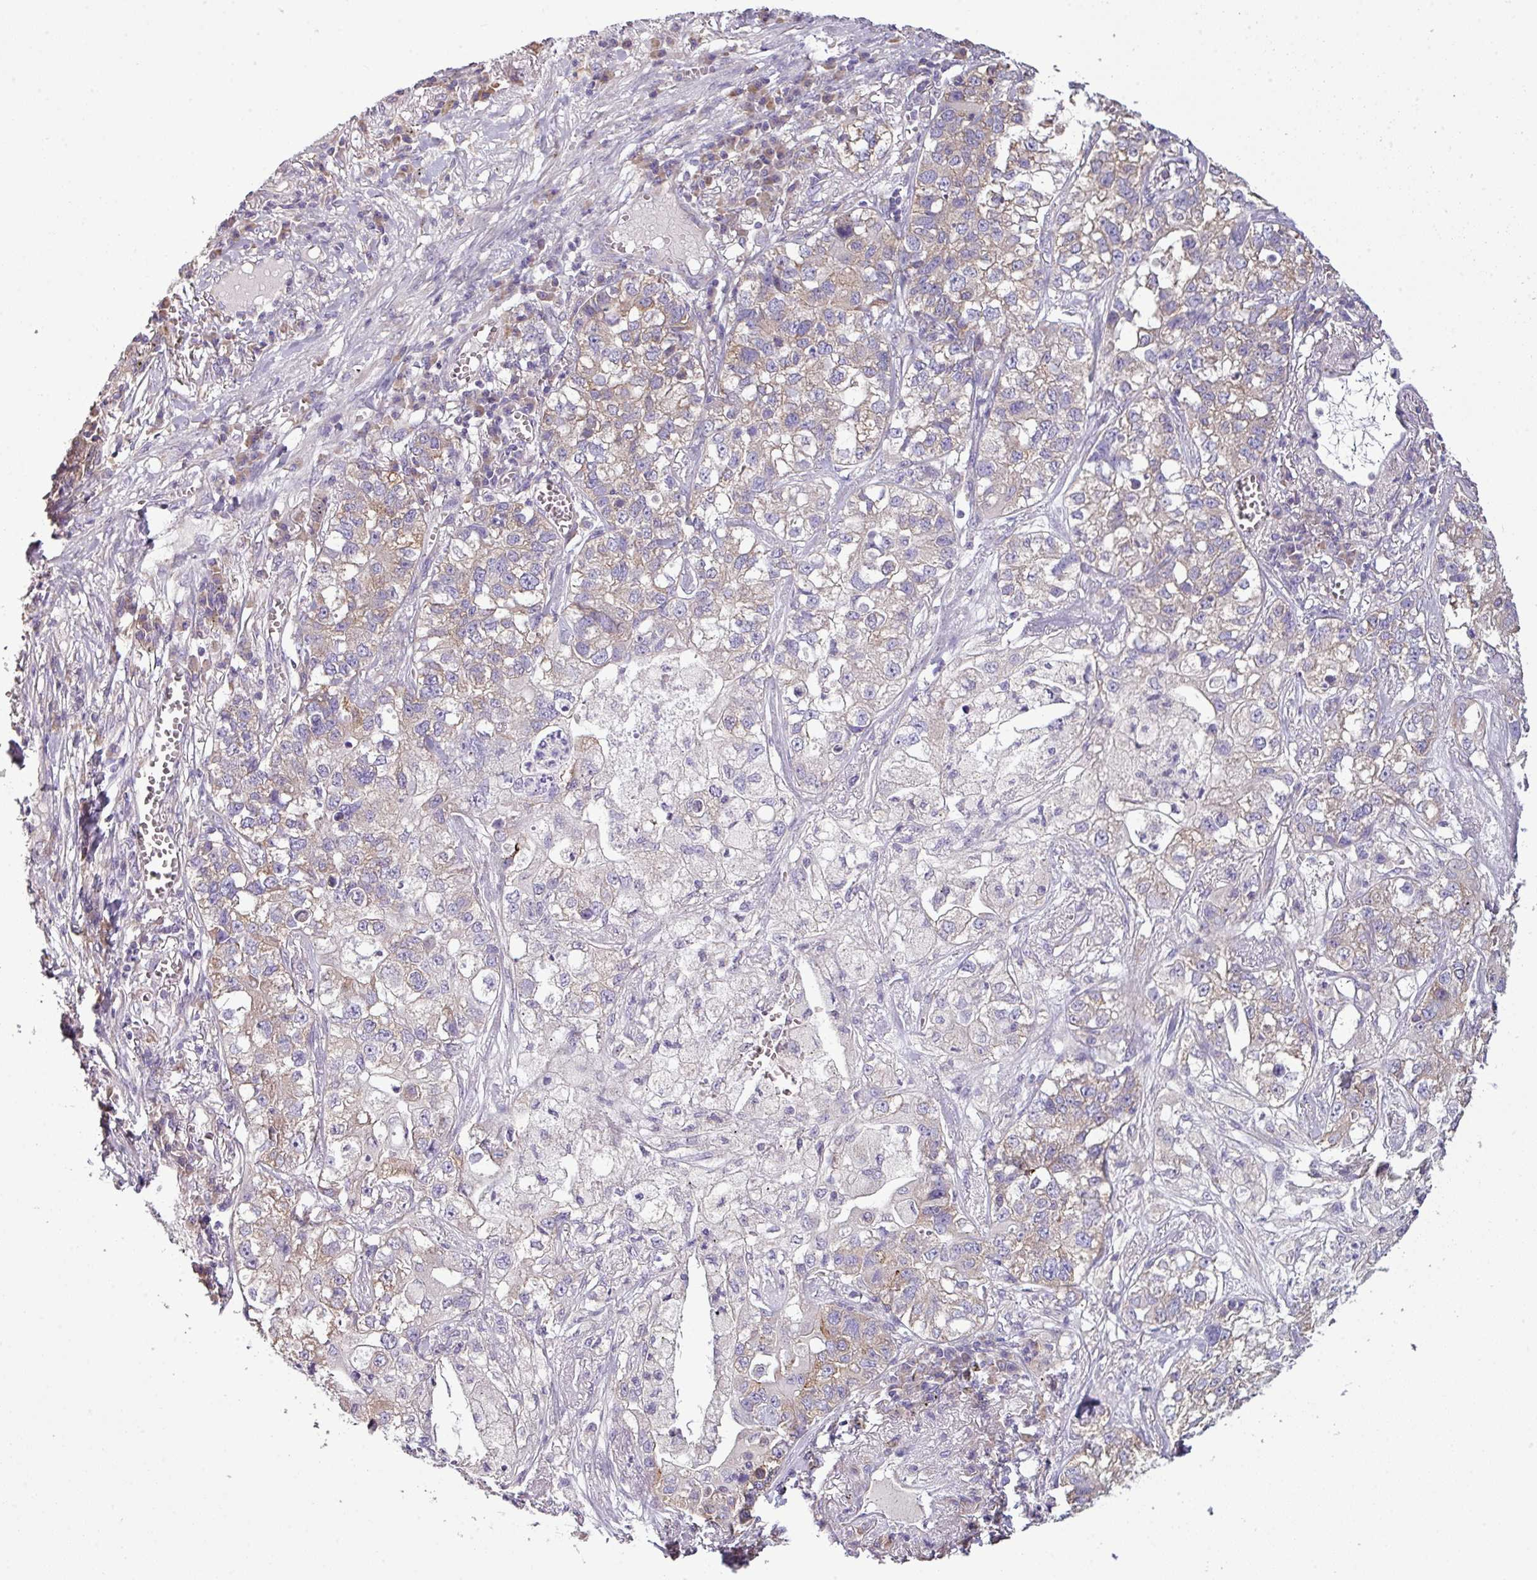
{"staining": {"intensity": "weak", "quantity": "25%-75%", "location": "cytoplasmic/membranous"}, "tissue": "lung cancer", "cell_type": "Tumor cells", "image_type": "cancer", "snomed": [{"axis": "morphology", "description": "Adenocarcinoma, NOS"}, {"axis": "topography", "description": "Lung"}], "caption": "This is a micrograph of immunohistochemistry (IHC) staining of lung cancer, which shows weak expression in the cytoplasmic/membranous of tumor cells.", "gene": "AGAP5", "patient": {"sex": "male", "age": 49}}